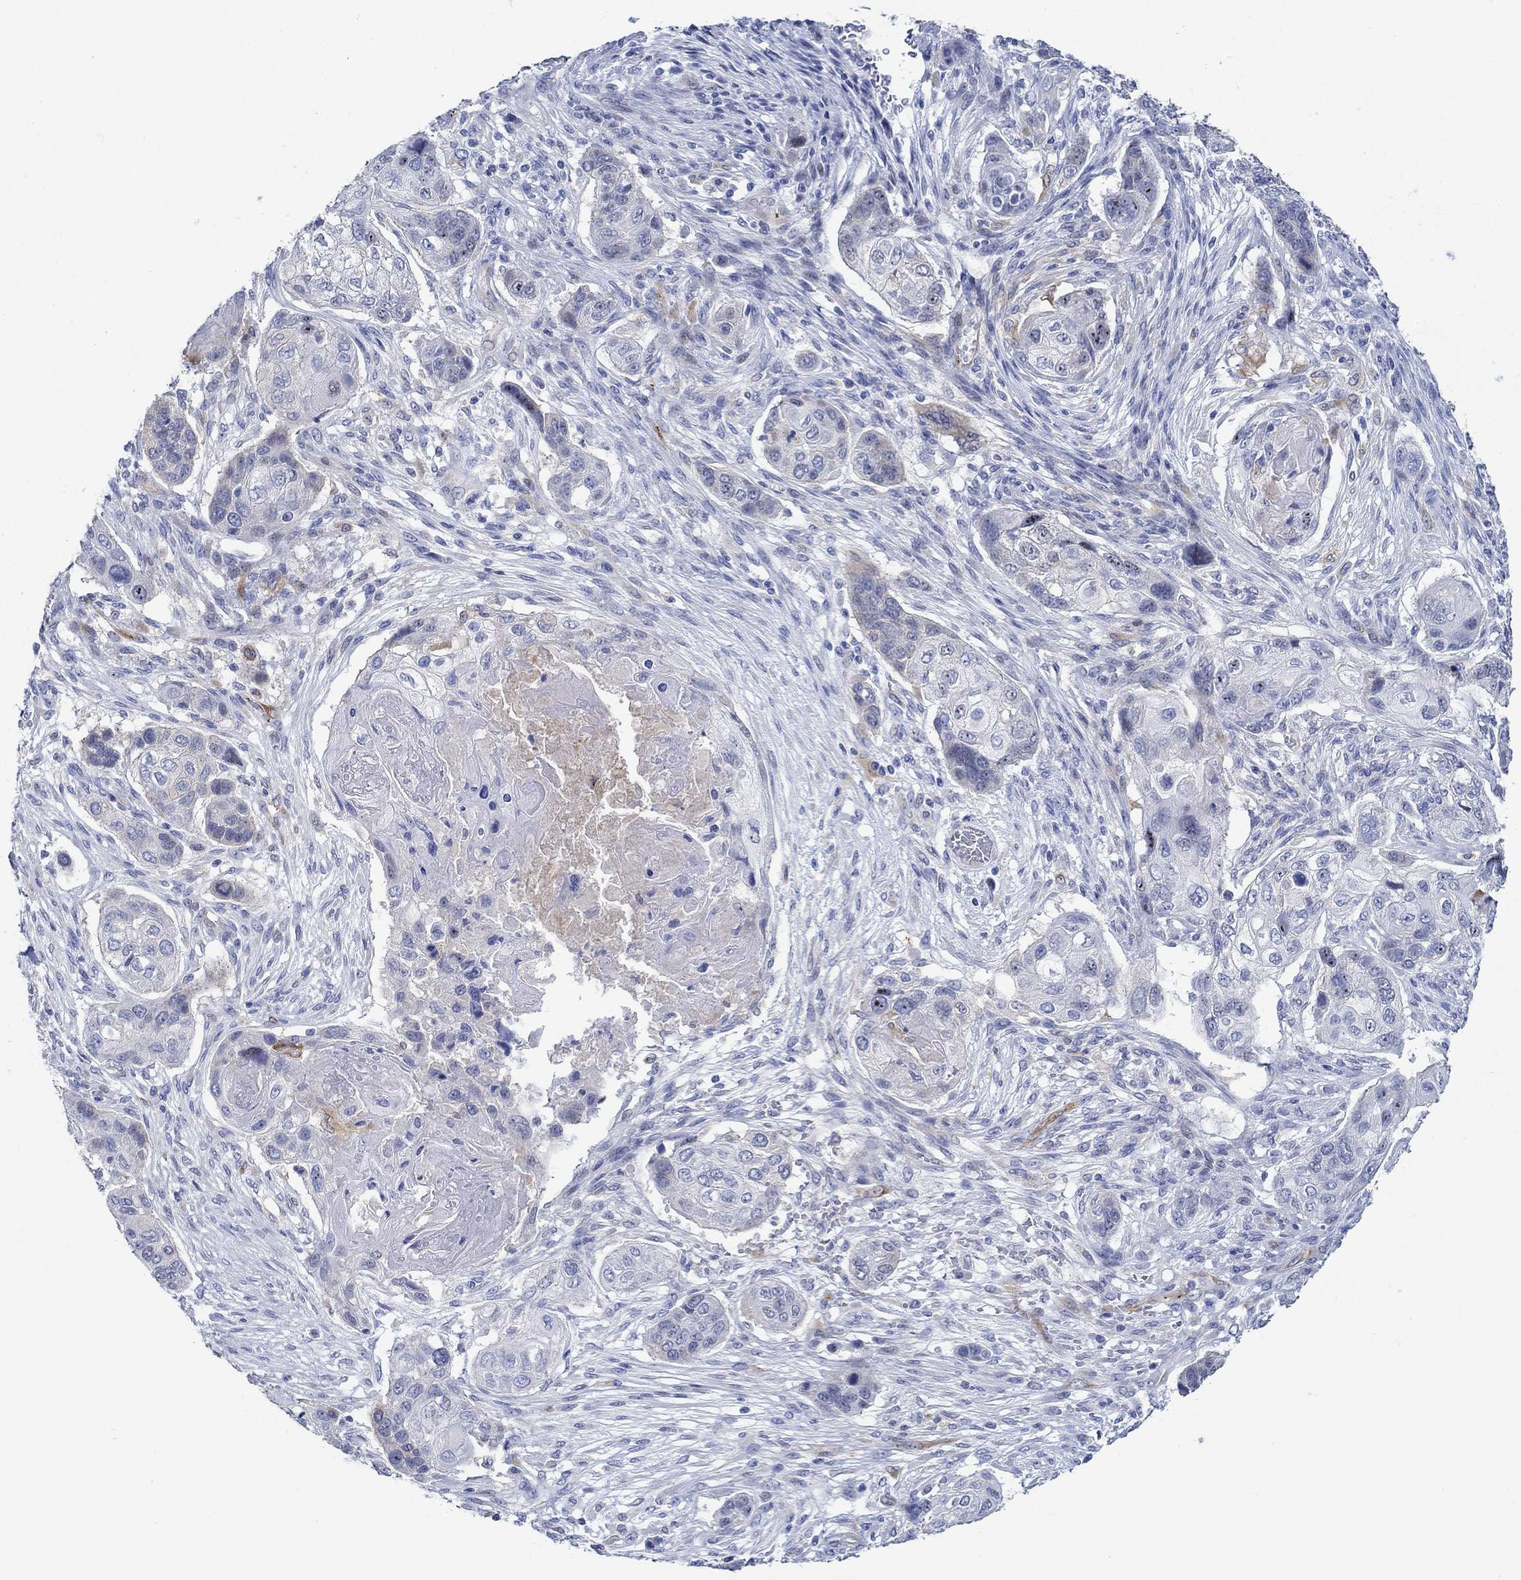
{"staining": {"intensity": "negative", "quantity": "none", "location": "none"}, "tissue": "lung cancer", "cell_type": "Tumor cells", "image_type": "cancer", "snomed": [{"axis": "morphology", "description": "Normal tissue, NOS"}, {"axis": "morphology", "description": "Squamous cell carcinoma, NOS"}, {"axis": "topography", "description": "Bronchus"}, {"axis": "topography", "description": "Lung"}], "caption": "A high-resolution histopathology image shows immunohistochemistry (IHC) staining of lung cancer (squamous cell carcinoma), which demonstrates no significant expression in tumor cells. (Stains: DAB (3,3'-diaminobenzidine) immunohistochemistry (IHC) with hematoxylin counter stain, Microscopy: brightfield microscopy at high magnification).", "gene": "SLC27A3", "patient": {"sex": "male", "age": 69}}